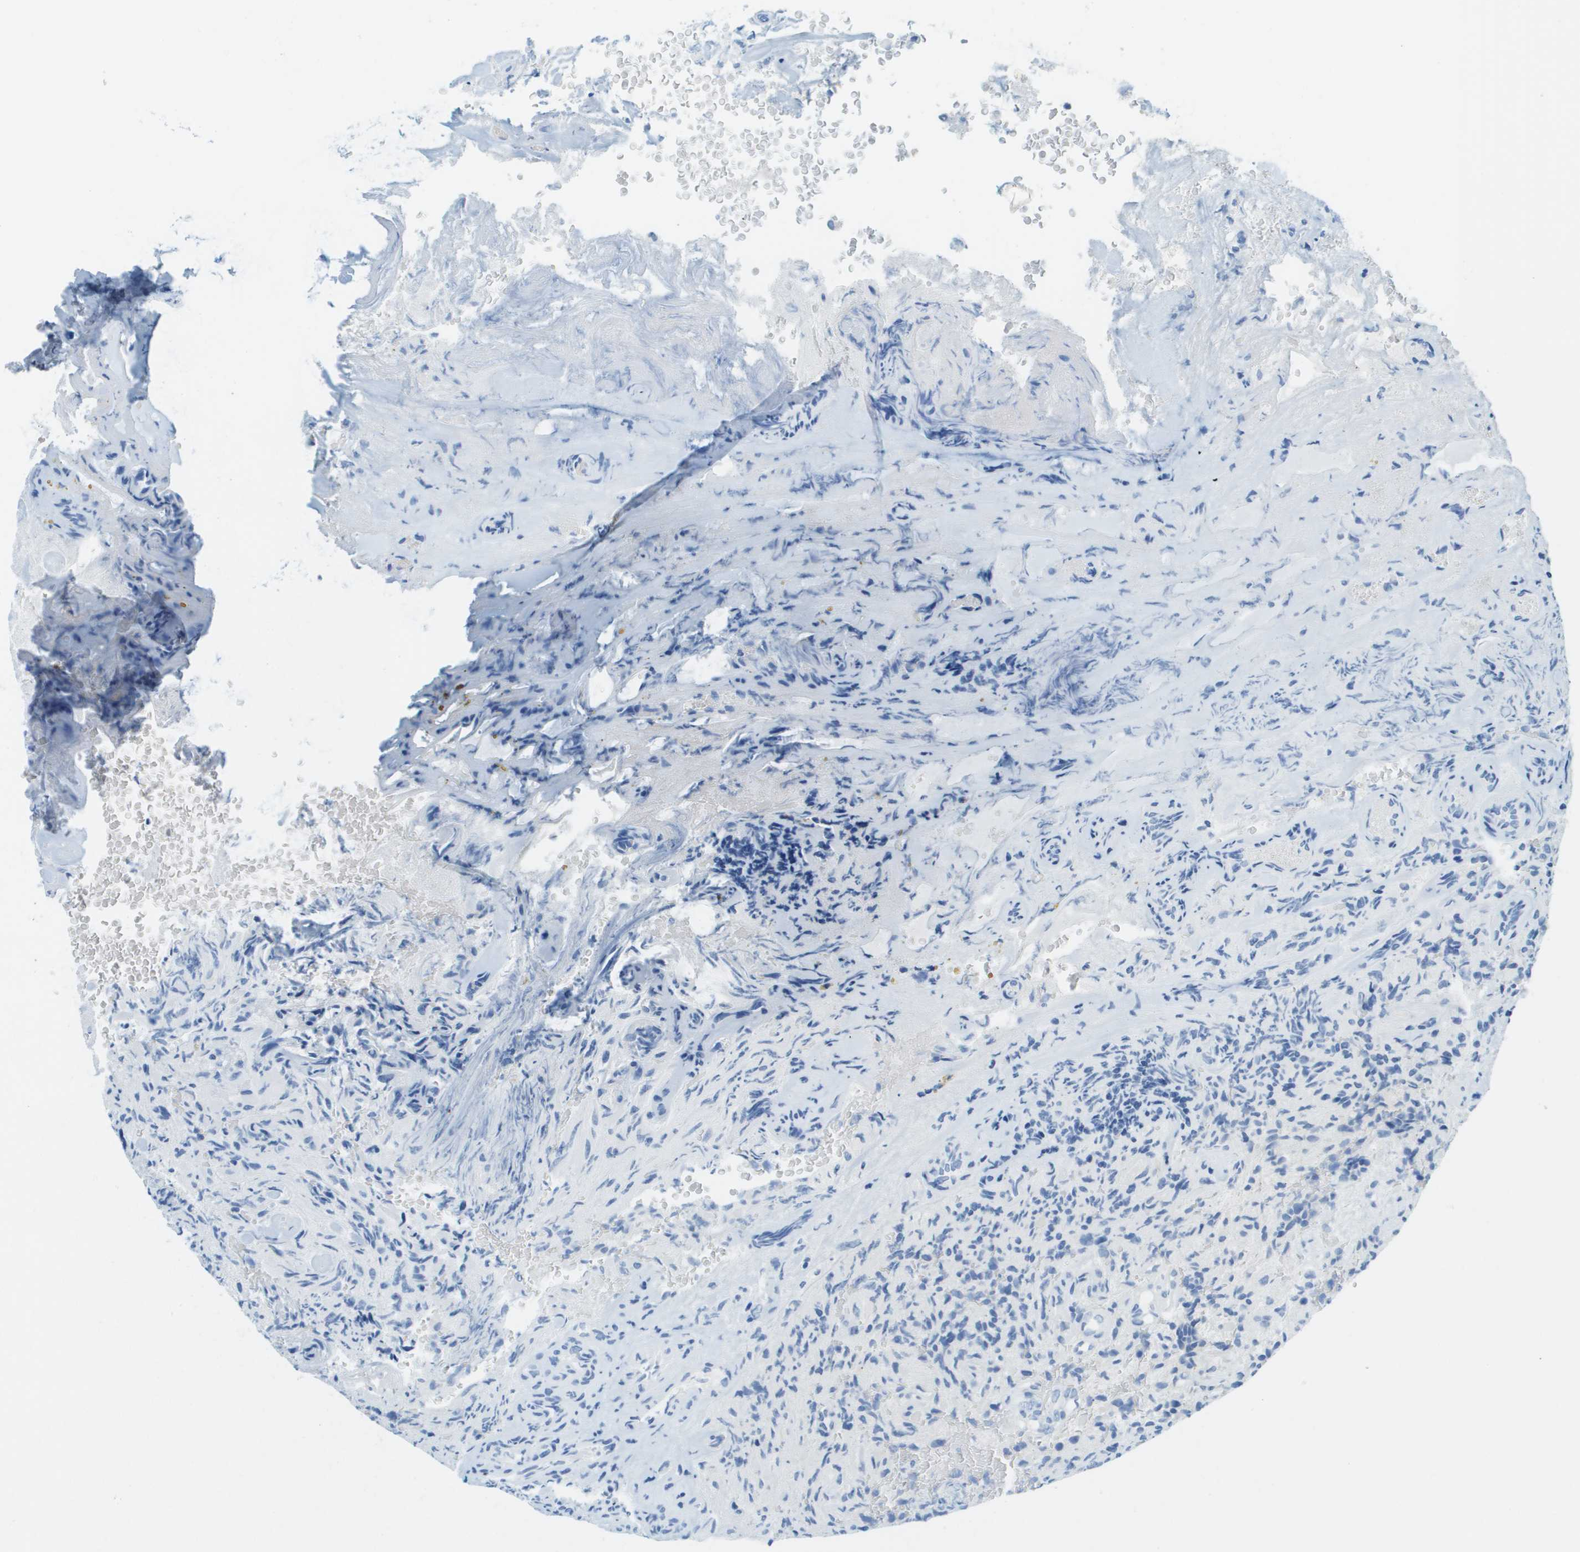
{"staining": {"intensity": "negative", "quantity": "none", "location": "none"}, "tissue": "glioma", "cell_type": "Tumor cells", "image_type": "cancer", "snomed": [{"axis": "morphology", "description": "Glioma, malignant, High grade"}, {"axis": "topography", "description": "Brain"}], "caption": "This micrograph is of malignant glioma (high-grade) stained with immunohistochemistry to label a protein in brown with the nuclei are counter-stained blue. There is no staining in tumor cells.", "gene": "CDHR2", "patient": {"sex": "male", "age": 71}}